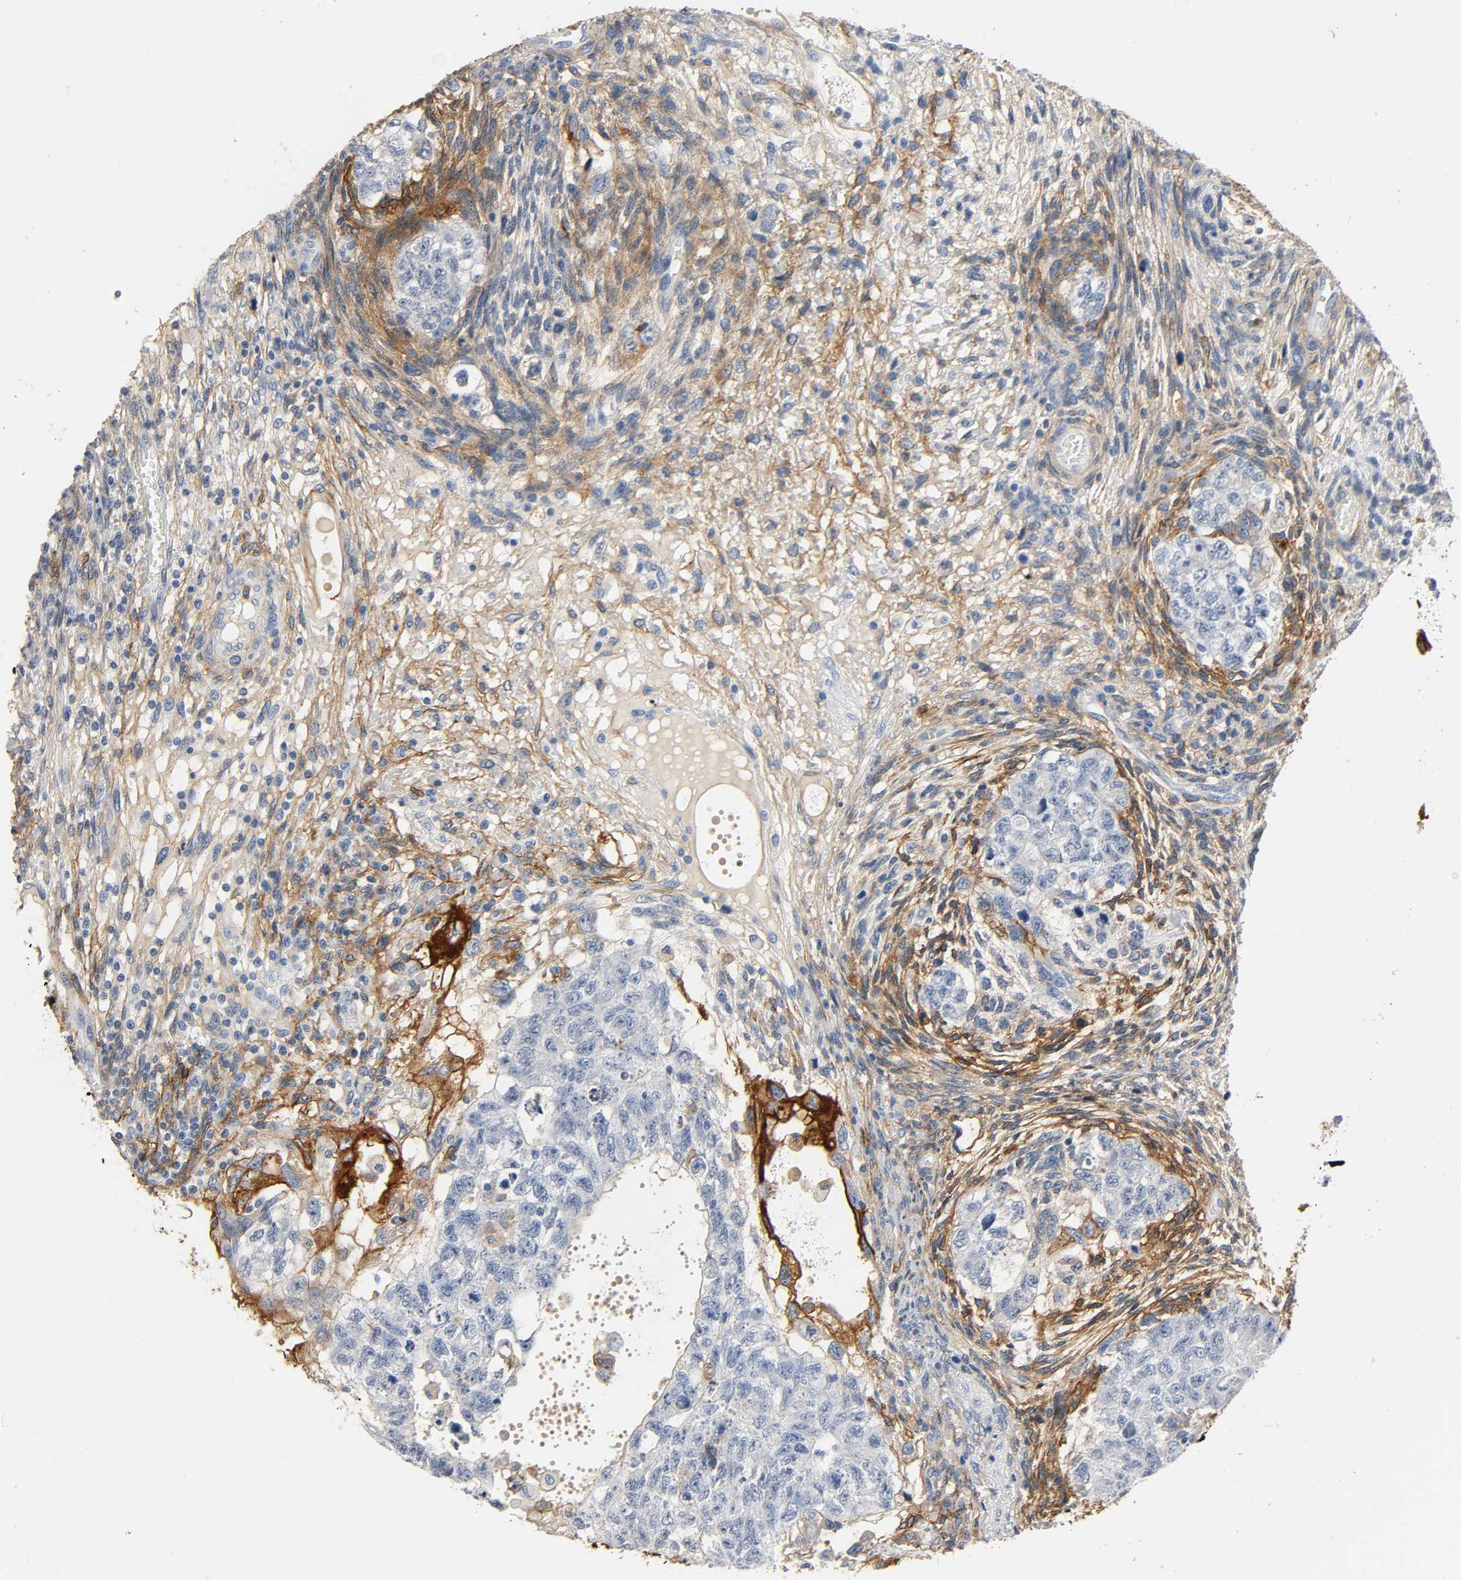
{"staining": {"intensity": "negative", "quantity": "none", "location": "none"}, "tissue": "testis cancer", "cell_type": "Tumor cells", "image_type": "cancer", "snomed": [{"axis": "morphology", "description": "Normal tissue, NOS"}, {"axis": "morphology", "description": "Carcinoma, Embryonal, NOS"}, {"axis": "topography", "description": "Testis"}], "caption": "This is an IHC photomicrograph of human testis cancer (embryonal carcinoma). There is no expression in tumor cells.", "gene": "ANPEP", "patient": {"sex": "male", "age": 36}}